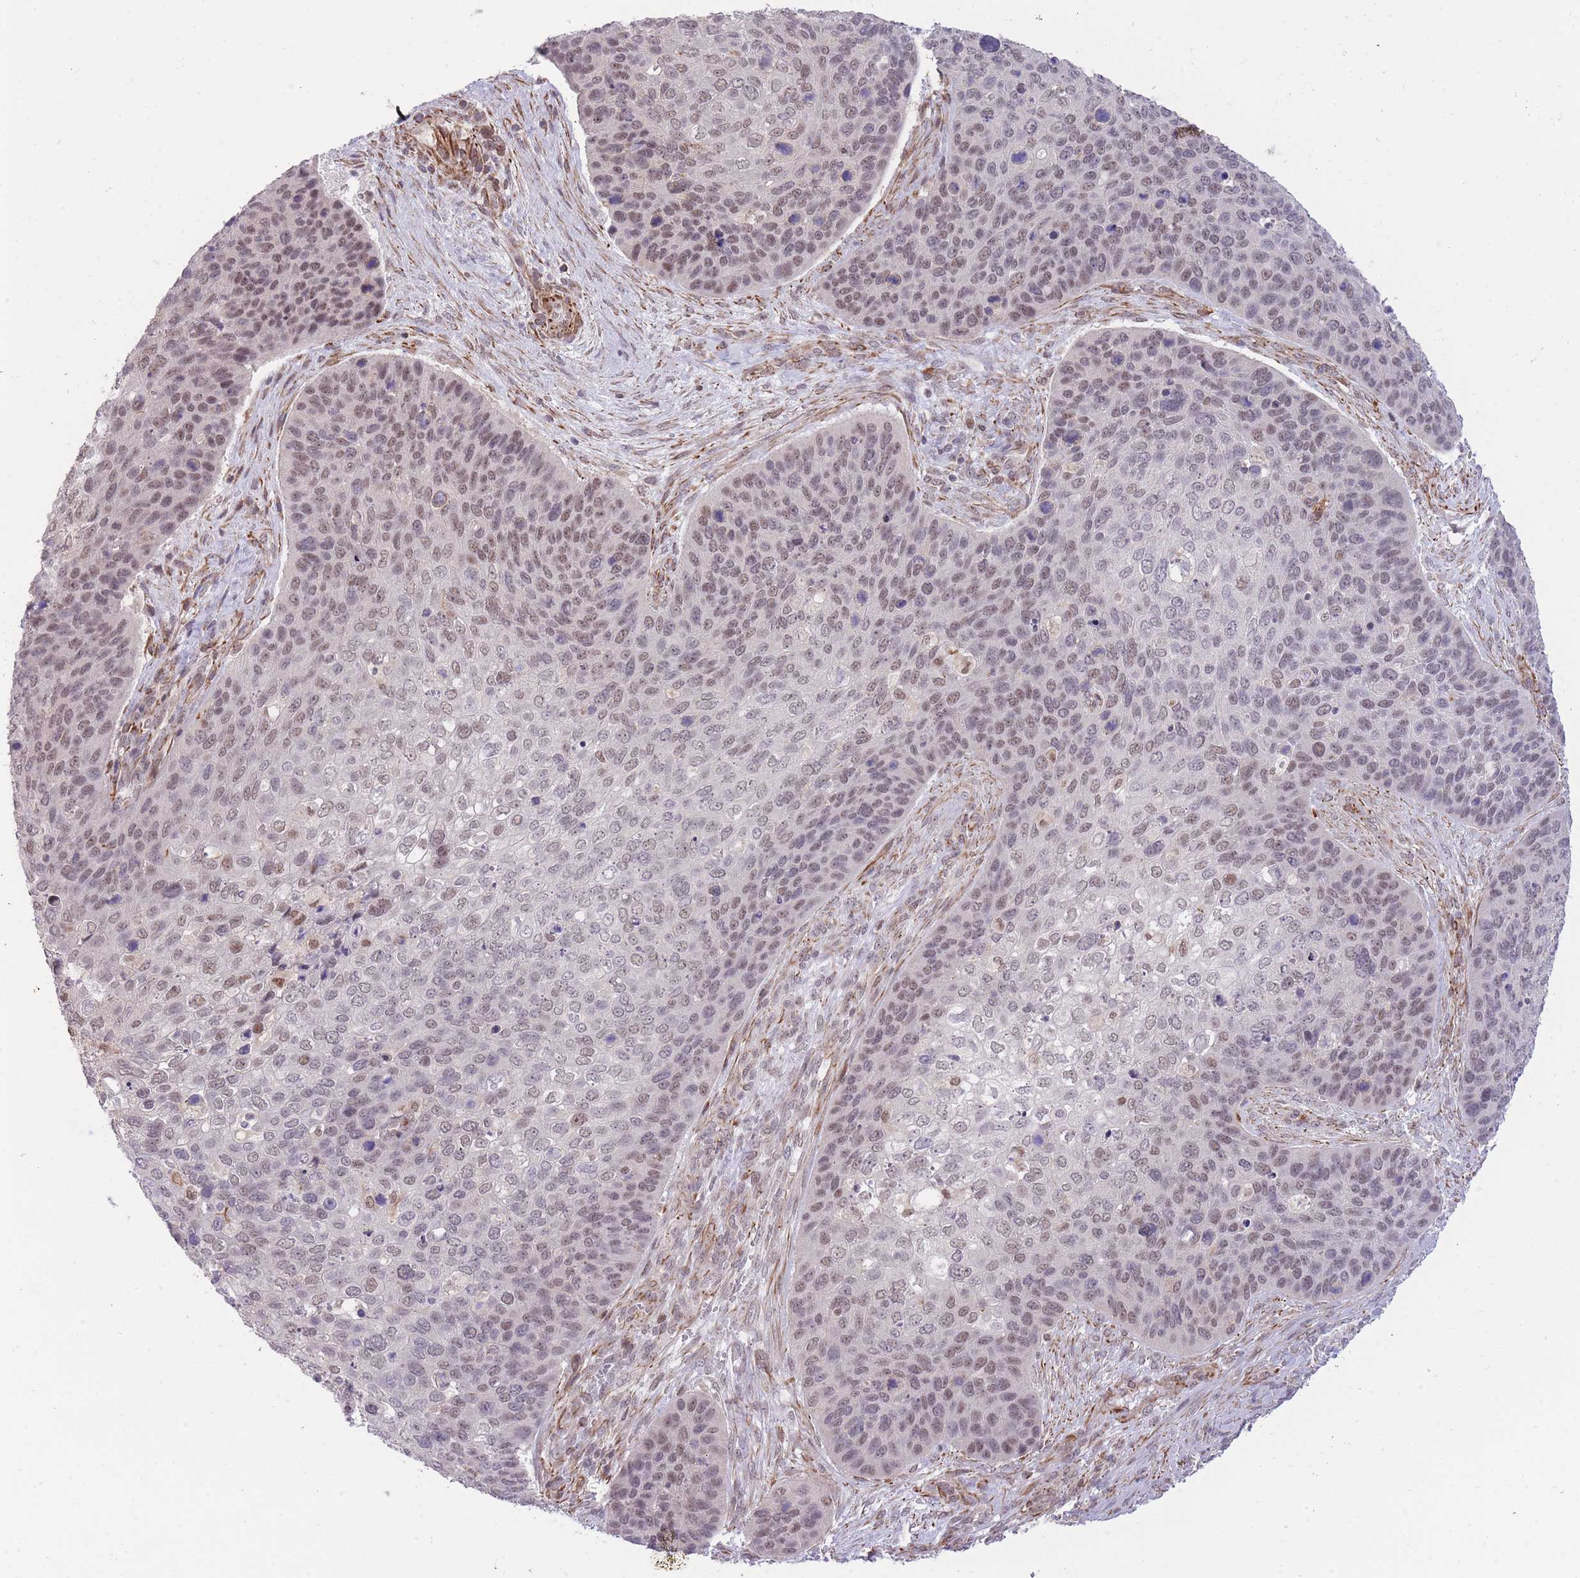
{"staining": {"intensity": "weak", "quantity": "25%-75%", "location": "nuclear"}, "tissue": "skin cancer", "cell_type": "Tumor cells", "image_type": "cancer", "snomed": [{"axis": "morphology", "description": "Basal cell carcinoma"}, {"axis": "topography", "description": "Skin"}], "caption": "Immunohistochemistry (IHC) micrograph of neoplastic tissue: basal cell carcinoma (skin) stained using IHC exhibits low levels of weak protein expression localized specifically in the nuclear of tumor cells, appearing as a nuclear brown color.", "gene": "ELL", "patient": {"sex": "female", "age": 74}}